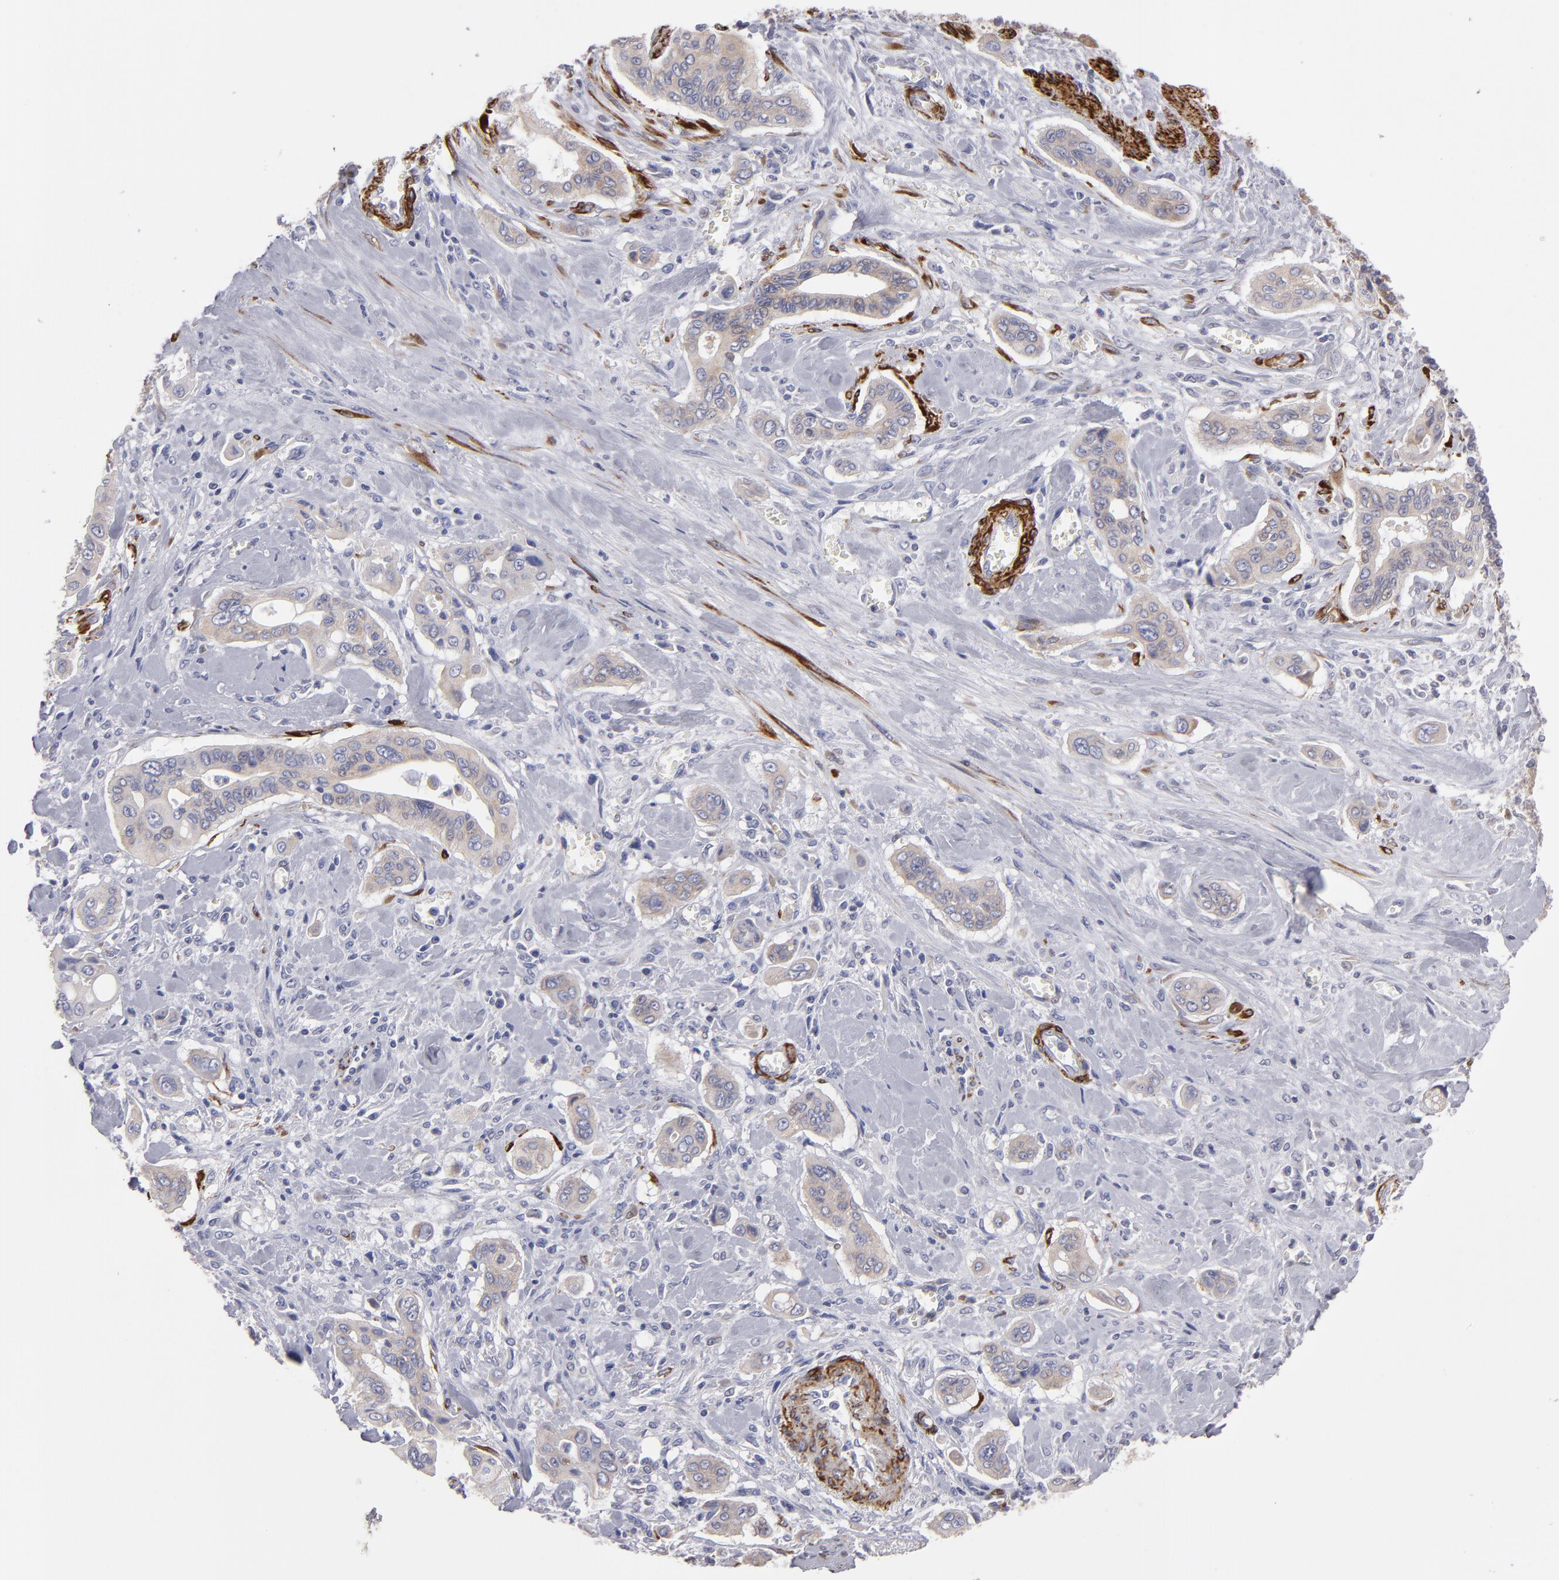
{"staining": {"intensity": "weak", "quantity": ">75%", "location": "cytoplasmic/membranous"}, "tissue": "pancreatic cancer", "cell_type": "Tumor cells", "image_type": "cancer", "snomed": [{"axis": "morphology", "description": "Adenocarcinoma, NOS"}, {"axis": "topography", "description": "Pancreas"}], "caption": "Immunohistochemical staining of human pancreatic adenocarcinoma reveals low levels of weak cytoplasmic/membranous protein staining in about >75% of tumor cells.", "gene": "SLMAP", "patient": {"sex": "male", "age": 77}}